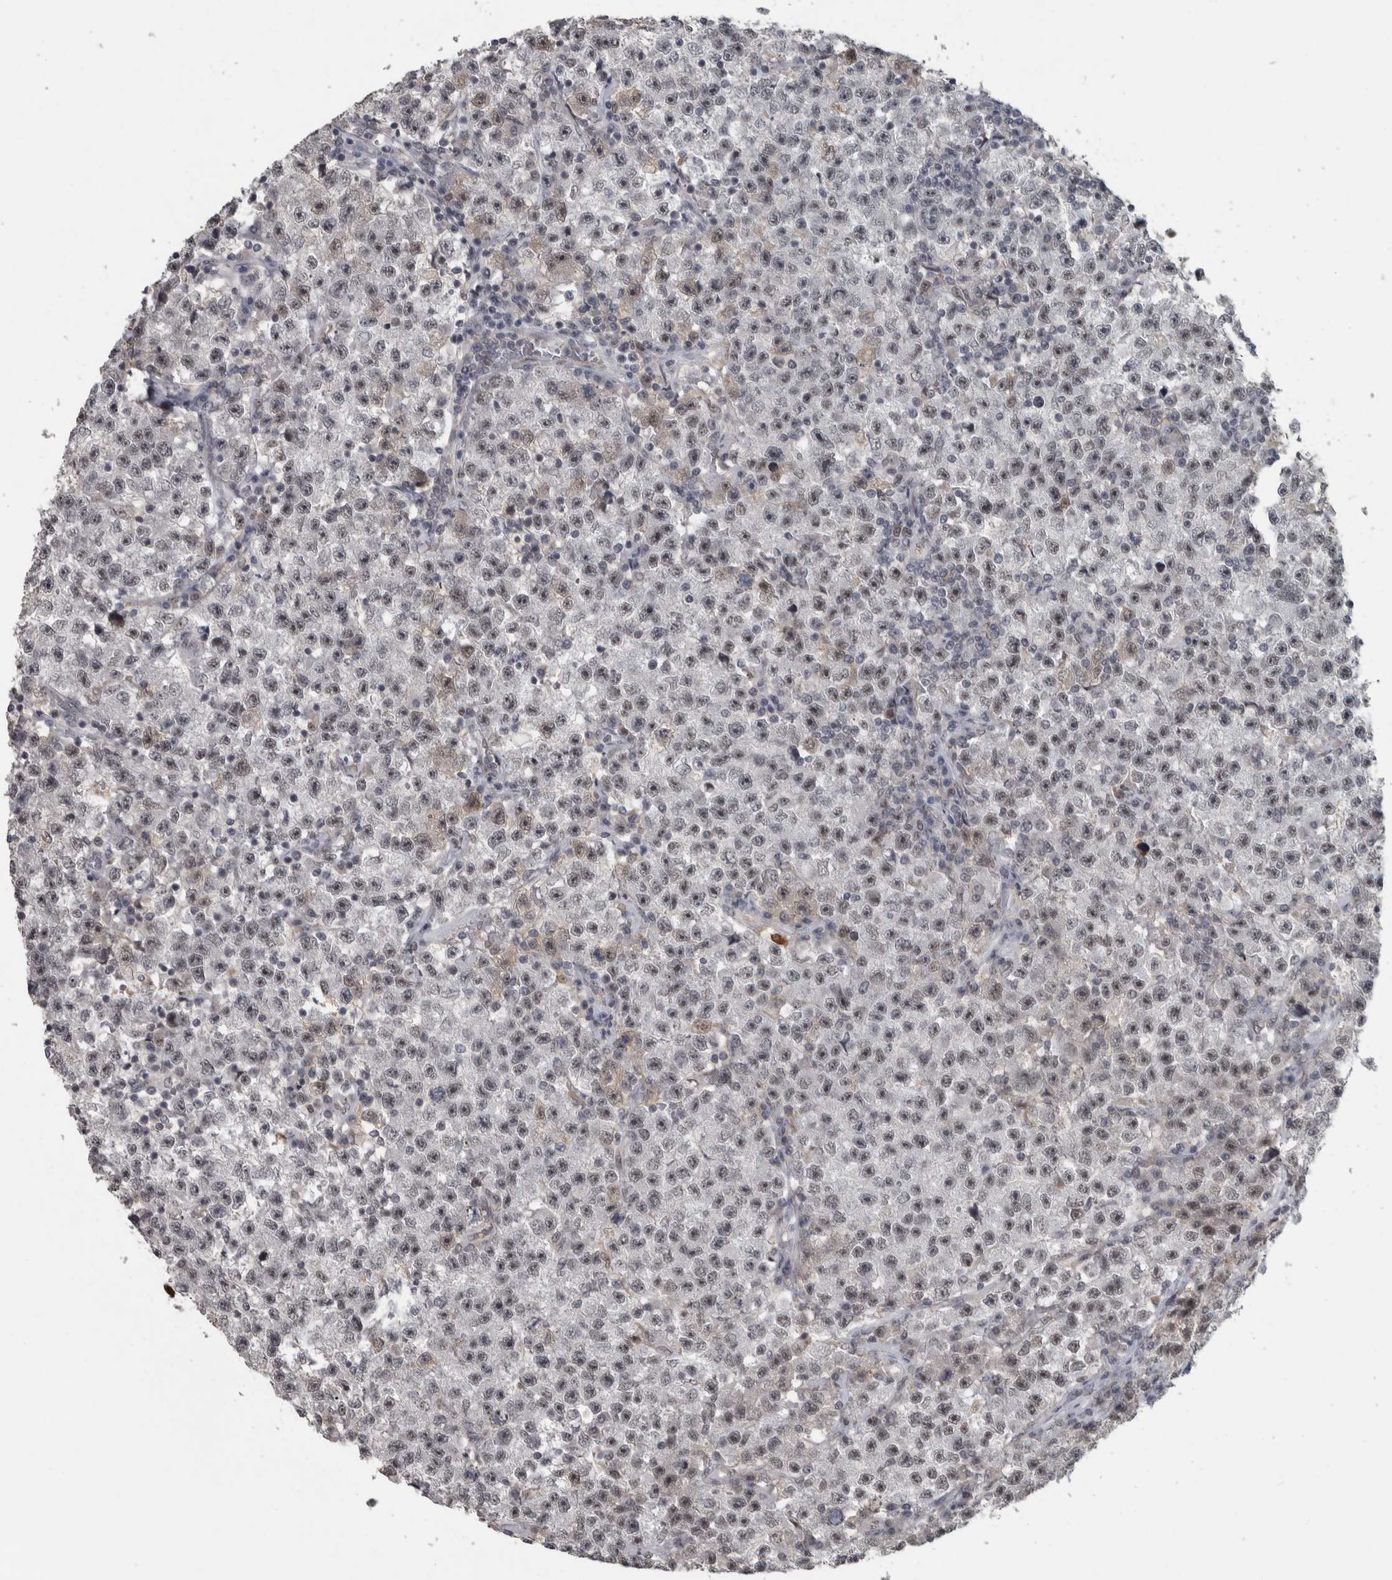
{"staining": {"intensity": "moderate", "quantity": ">75%", "location": "nuclear"}, "tissue": "testis cancer", "cell_type": "Tumor cells", "image_type": "cancer", "snomed": [{"axis": "morphology", "description": "Seminoma, NOS"}, {"axis": "topography", "description": "Testis"}], "caption": "Protein positivity by IHC reveals moderate nuclear positivity in approximately >75% of tumor cells in testis seminoma. Using DAB (3,3'-diaminobenzidine) (brown) and hematoxylin (blue) stains, captured at high magnification using brightfield microscopy.", "gene": "DDX42", "patient": {"sex": "male", "age": 22}}